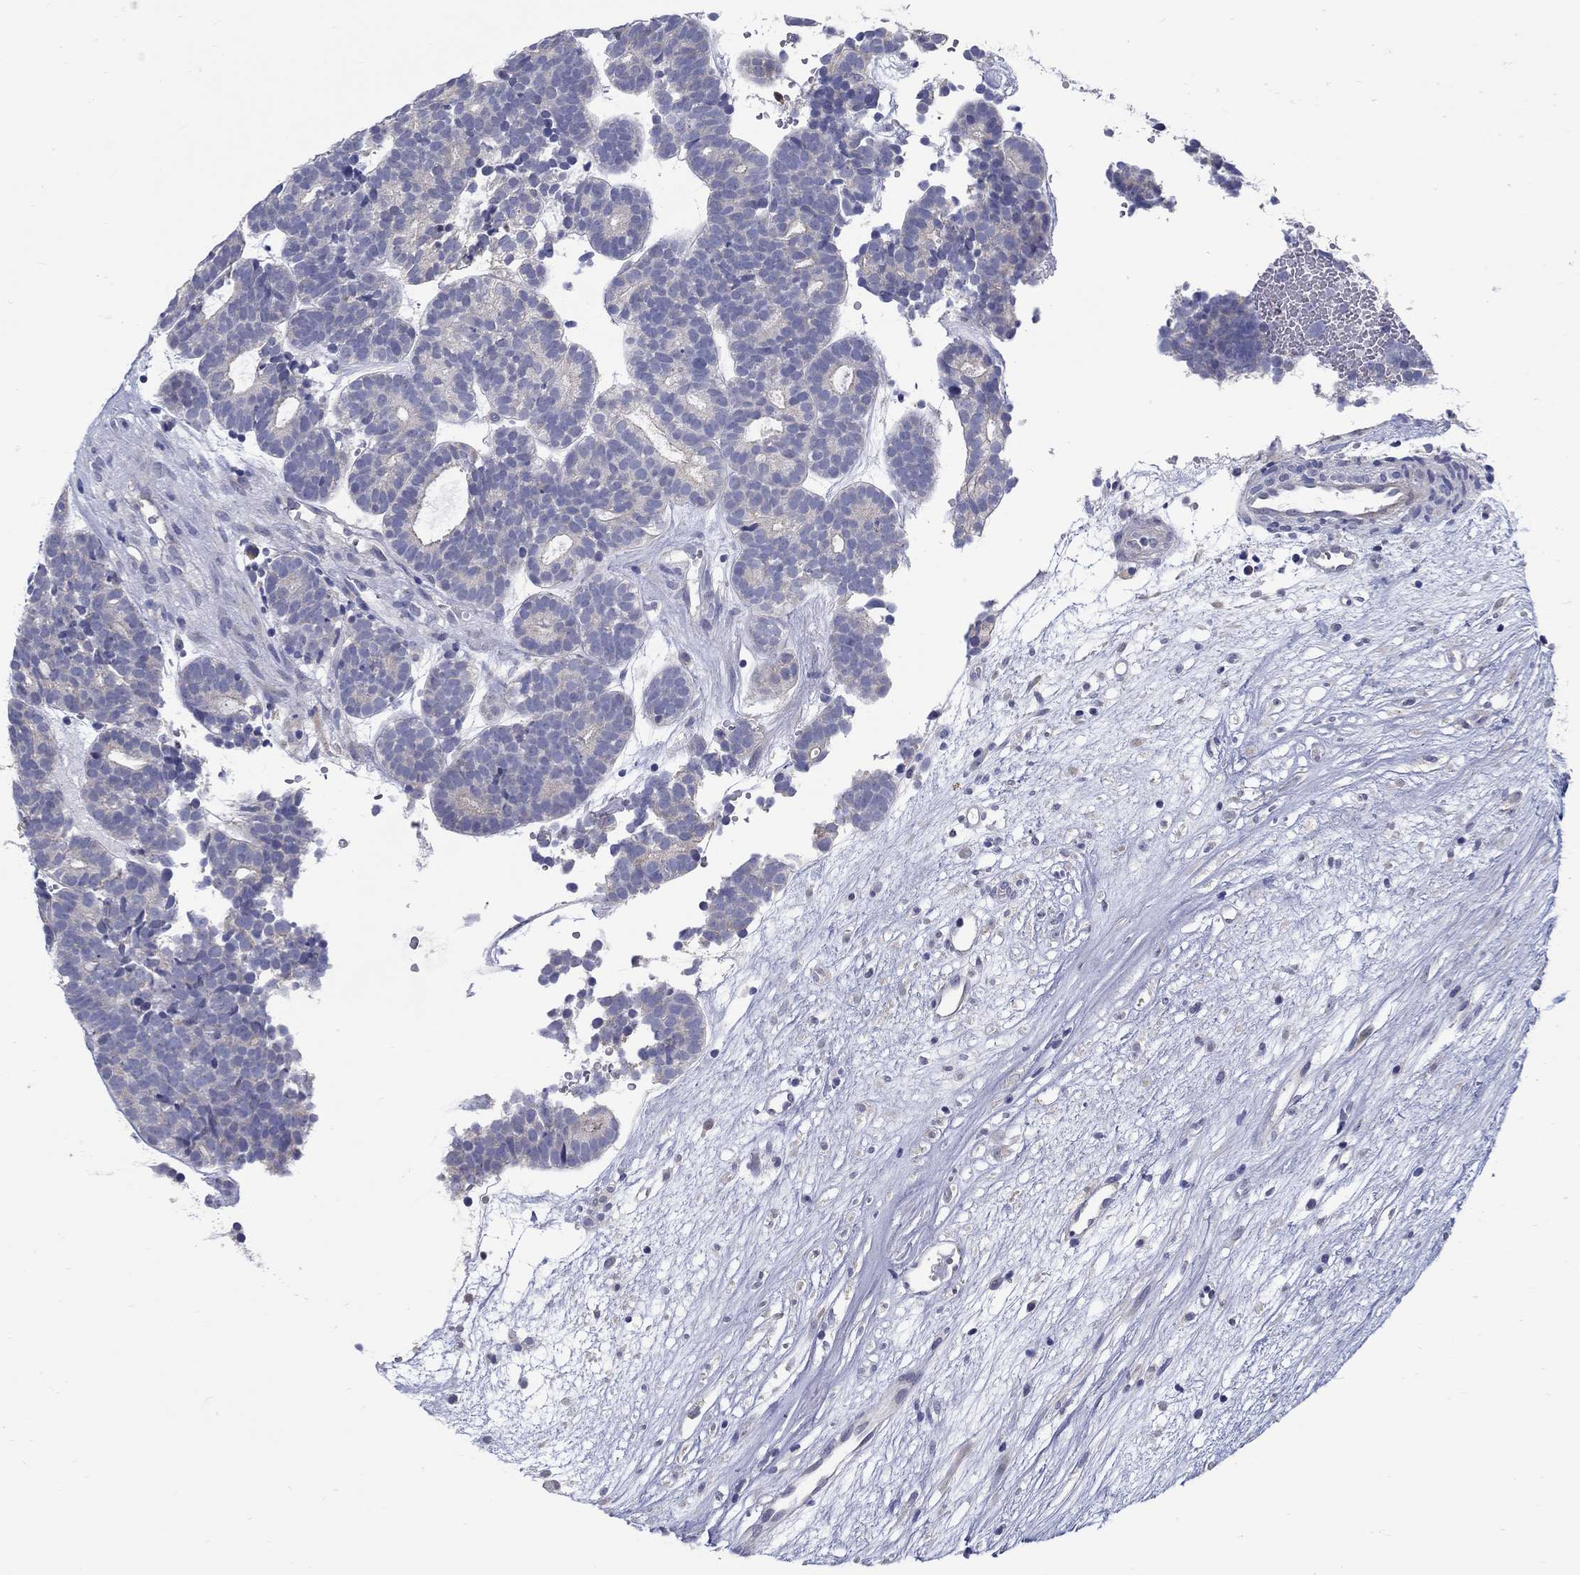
{"staining": {"intensity": "negative", "quantity": "none", "location": "none"}, "tissue": "head and neck cancer", "cell_type": "Tumor cells", "image_type": "cancer", "snomed": [{"axis": "morphology", "description": "Adenocarcinoma, NOS"}, {"axis": "topography", "description": "Head-Neck"}], "caption": "A high-resolution histopathology image shows IHC staining of head and neck cancer (adenocarcinoma), which exhibits no significant expression in tumor cells.", "gene": "ABCA4", "patient": {"sex": "female", "age": 81}}